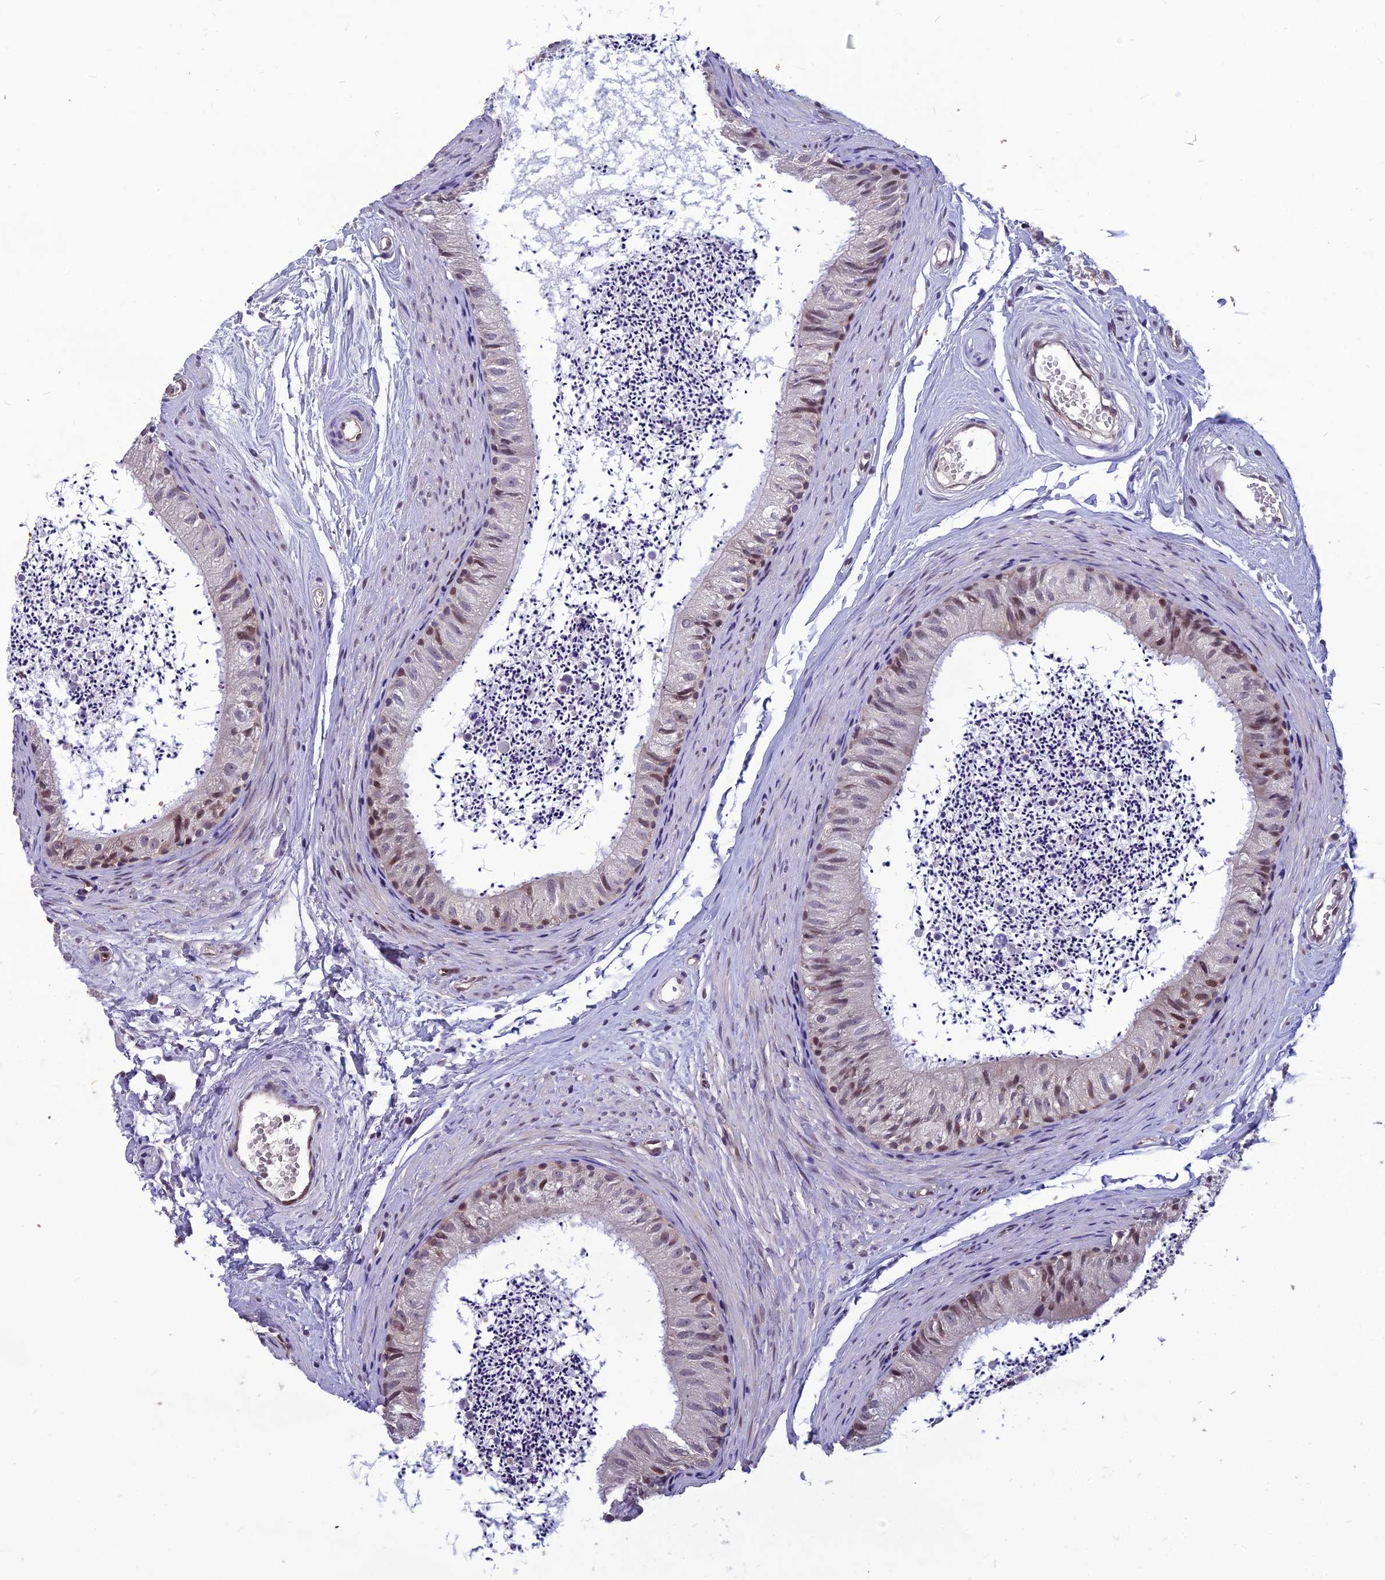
{"staining": {"intensity": "moderate", "quantity": "<25%", "location": "nuclear"}, "tissue": "epididymis", "cell_type": "Glandular cells", "image_type": "normal", "snomed": [{"axis": "morphology", "description": "Normal tissue, NOS"}, {"axis": "topography", "description": "Epididymis"}], "caption": "There is low levels of moderate nuclear positivity in glandular cells of normal epididymis, as demonstrated by immunohistochemical staining (brown color).", "gene": "GRWD1", "patient": {"sex": "male", "age": 56}}